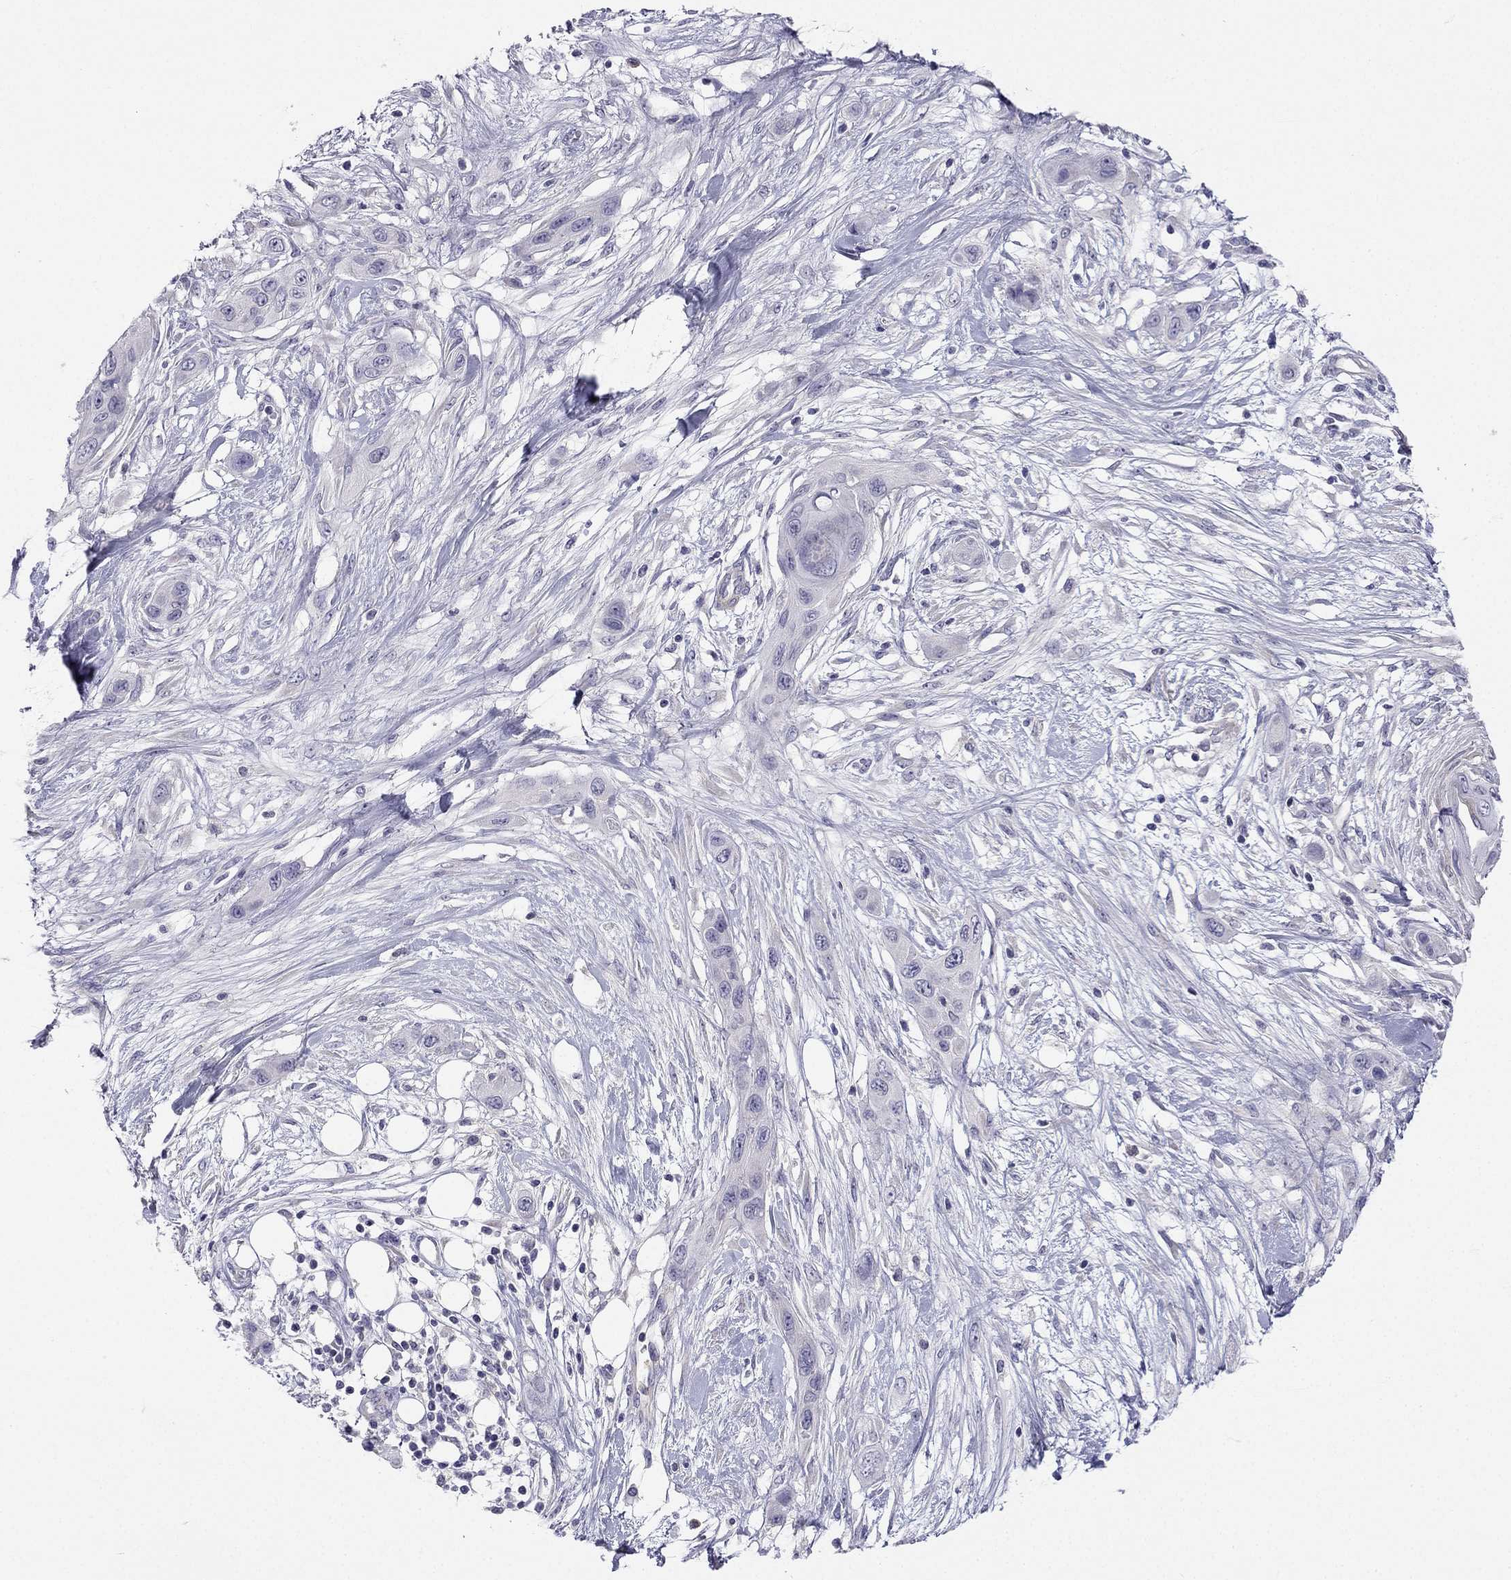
{"staining": {"intensity": "negative", "quantity": "none", "location": "none"}, "tissue": "skin cancer", "cell_type": "Tumor cells", "image_type": "cancer", "snomed": [{"axis": "morphology", "description": "Squamous cell carcinoma, NOS"}, {"axis": "topography", "description": "Skin"}], "caption": "This photomicrograph is of skin cancer stained with immunohistochemistry (IHC) to label a protein in brown with the nuclei are counter-stained blue. There is no positivity in tumor cells.", "gene": "C16orf89", "patient": {"sex": "male", "age": 79}}